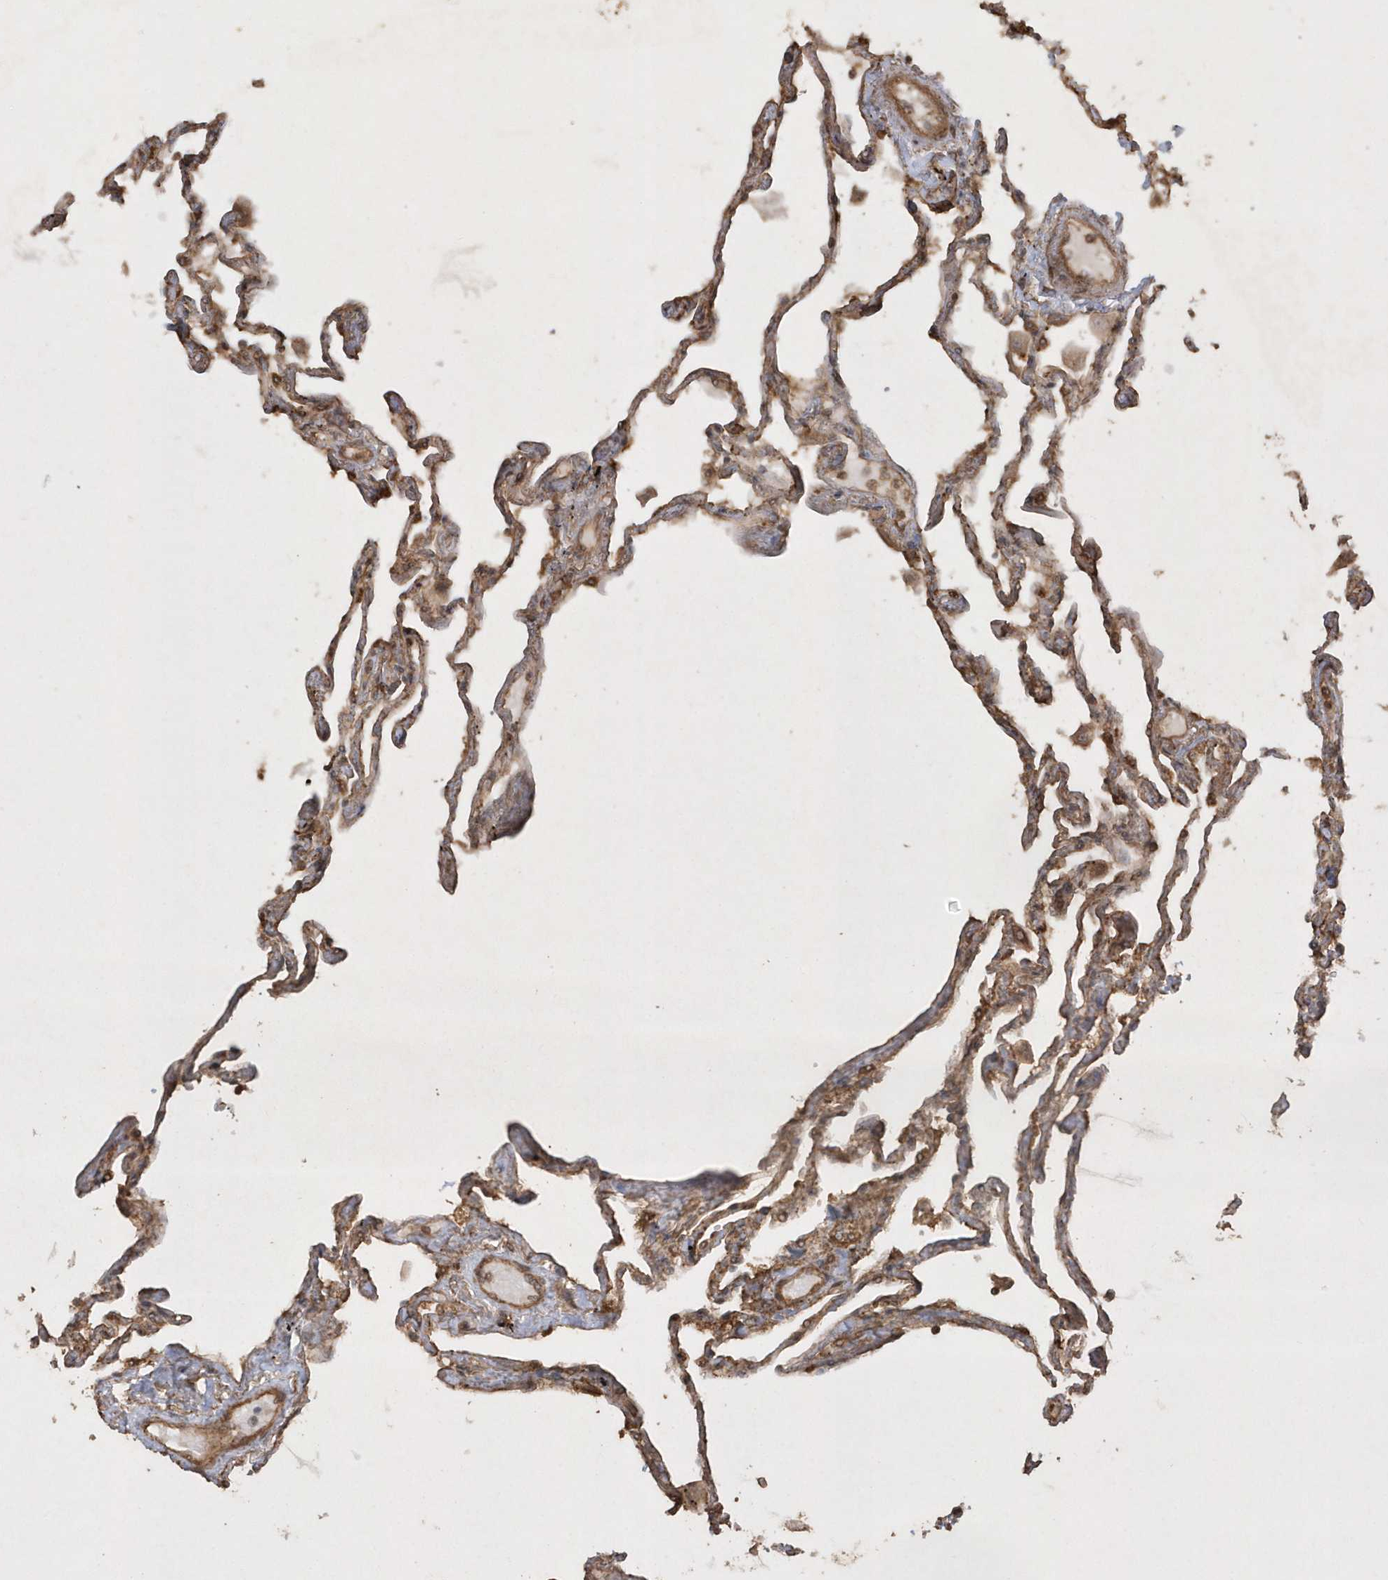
{"staining": {"intensity": "moderate", "quantity": ">75%", "location": "cytoplasmic/membranous"}, "tissue": "lung", "cell_type": "Alveolar cells", "image_type": "normal", "snomed": [{"axis": "morphology", "description": "Normal tissue, NOS"}, {"axis": "topography", "description": "Lung"}], "caption": "Benign lung displays moderate cytoplasmic/membranous expression in approximately >75% of alveolar cells, visualized by immunohistochemistry.", "gene": "AVPI1", "patient": {"sex": "female", "age": 67}}